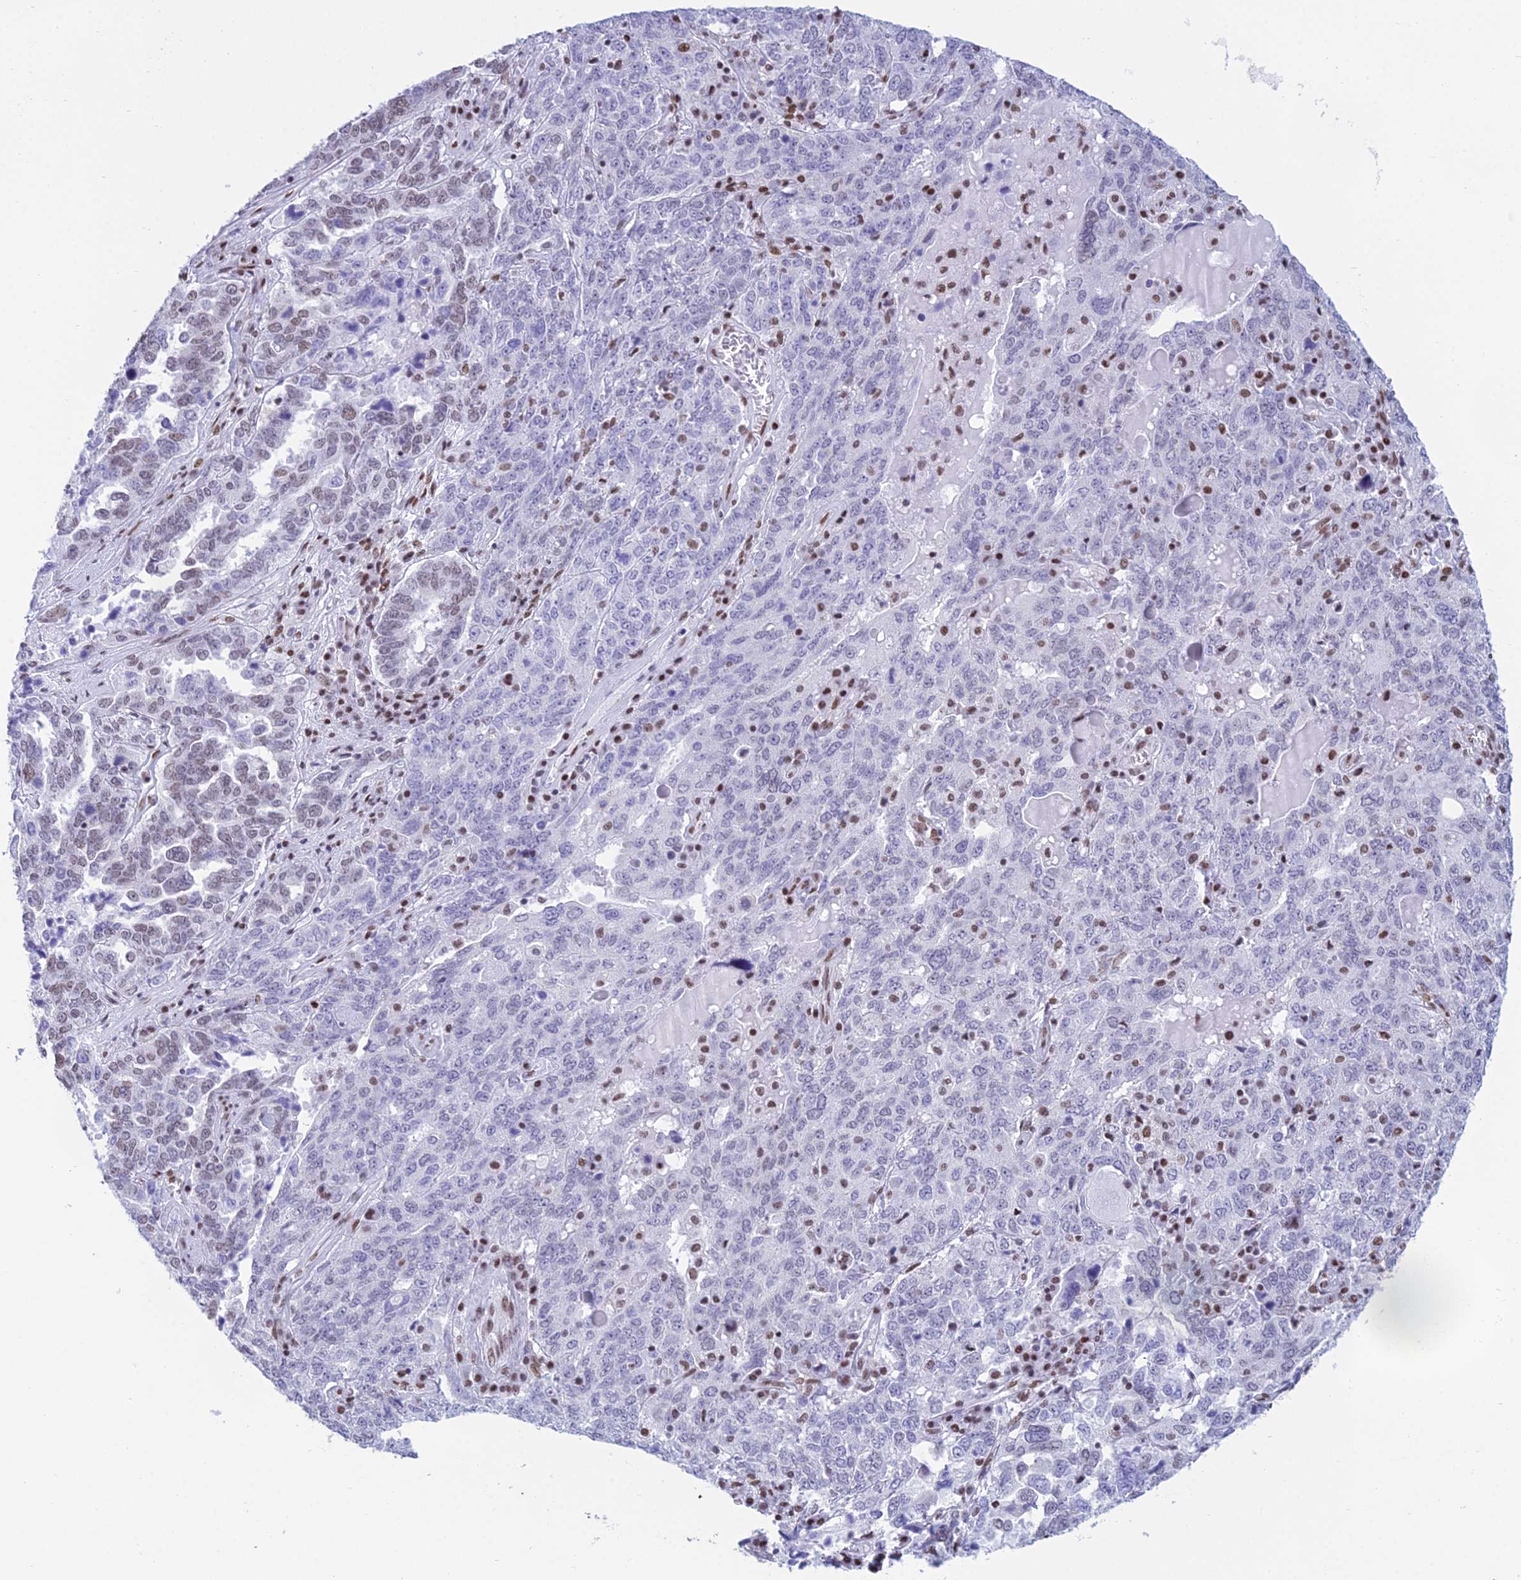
{"staining": {"intensity": "weak", "quantity": "<25%", "location": "nuclear"}, "tissue": "ovarian cancer", "cell_type": "Tumor cells", "image_type": "cancer", "snomed": [{"axis": "morphology", "description": "Carcinoma, endometroid"}, {"axis": "topography", "description": "Ovary"}], "caption": "This is an immunohistochemistry (IHC) histopathology image of endometroid carcinoma (ovarian). There is no staining in tumor cells.", "gene": "CDC26", "patient": {"sex": "female", "age": 62}}